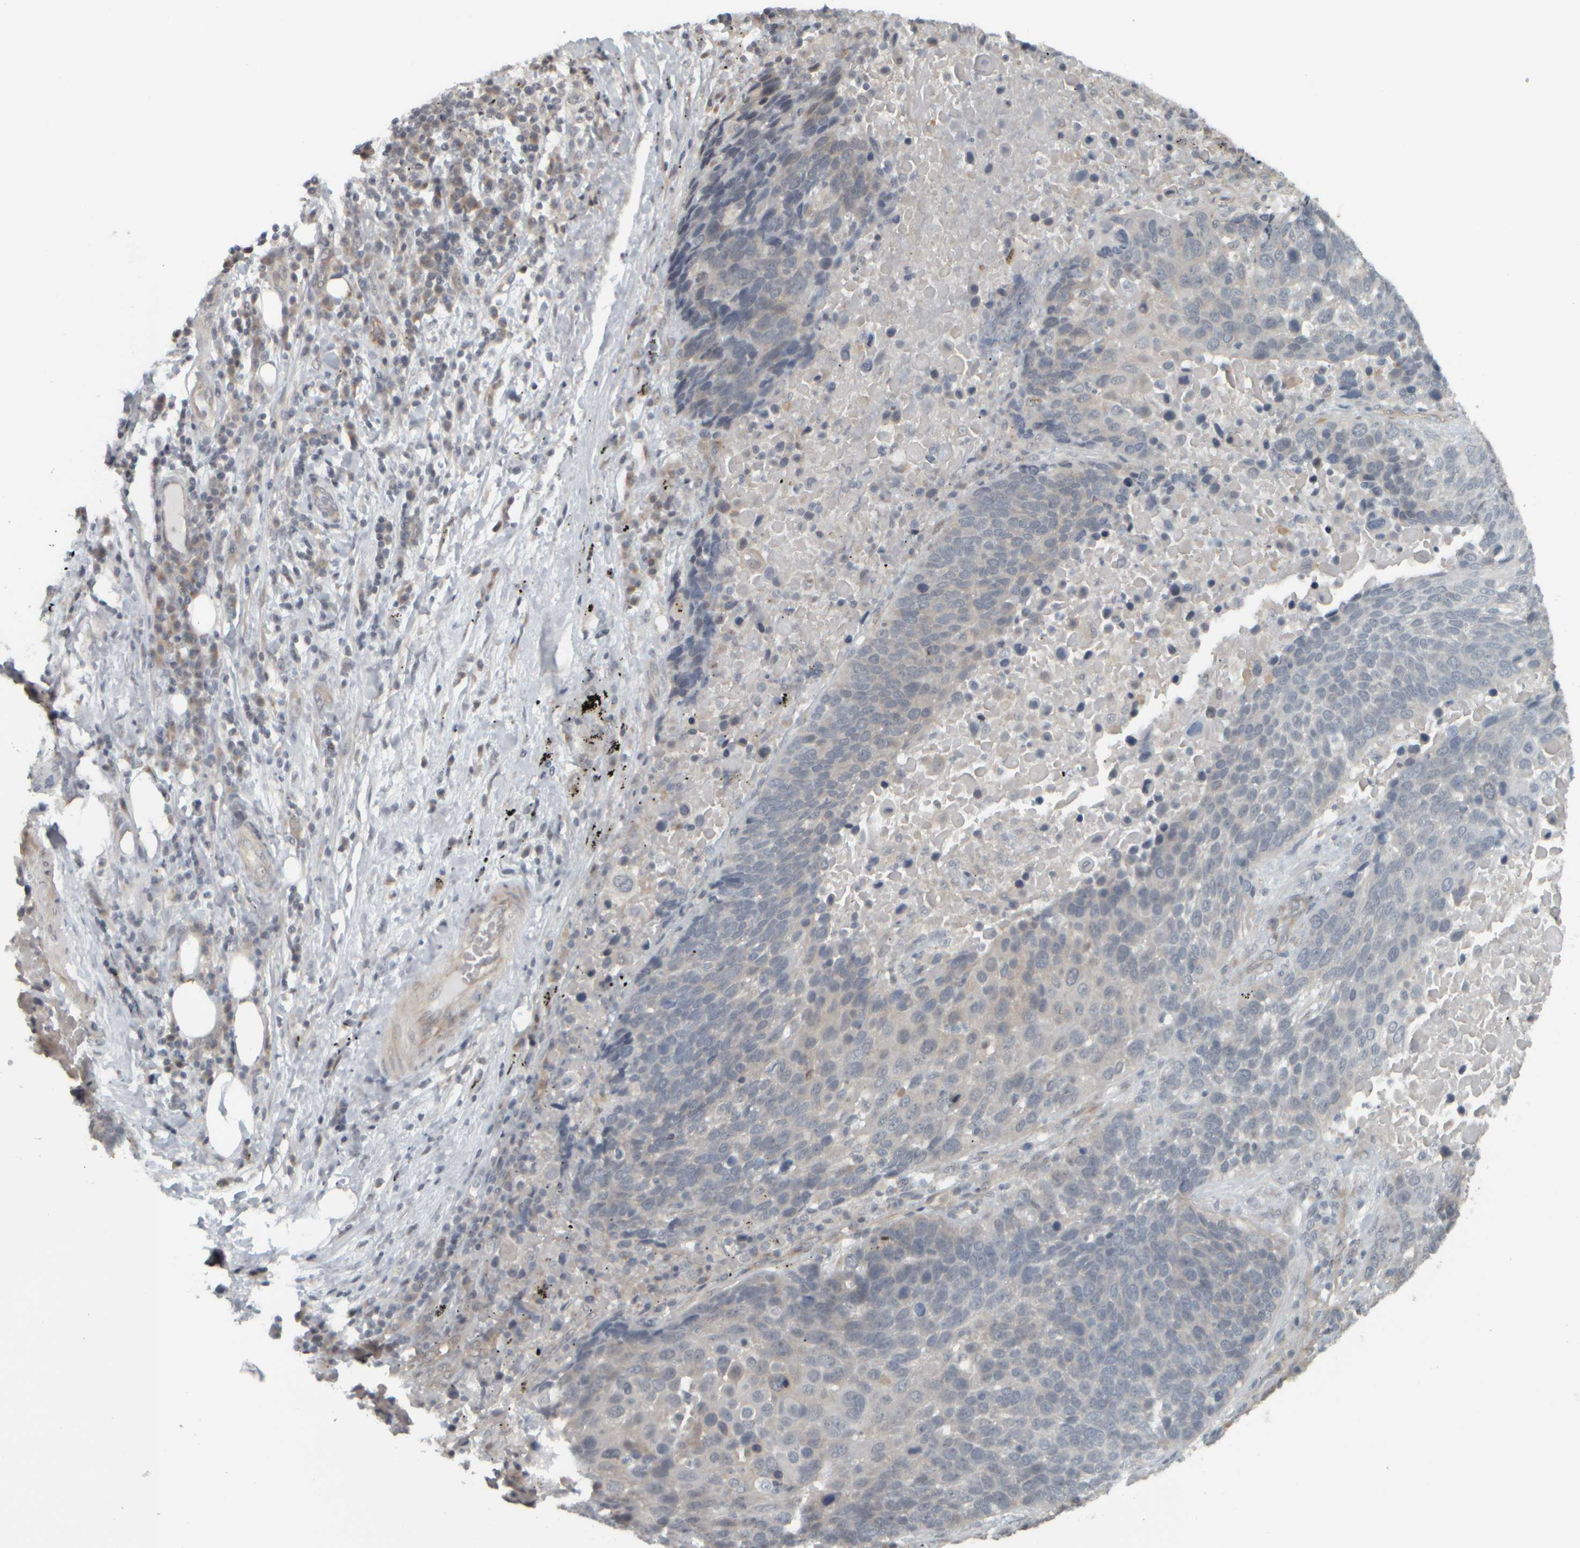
{"staining": {"intensity": "negative", "quantity": "none", "location": "none"}, "tissue": "lung cancer", "cell_type": "Tumor cells", "image_type": "cancer", "snomed": [{"axis": "morphology", "description": "Squamous cell carcinoma, NOS"}, {"axis": "topography", "description": "Lung"}], "caption": "Tumor cells show no significant expression in lung cancer (squamous cell carcinoma).", "gene": "NAPG", "patient": {"sex": "male", "age": 66}}